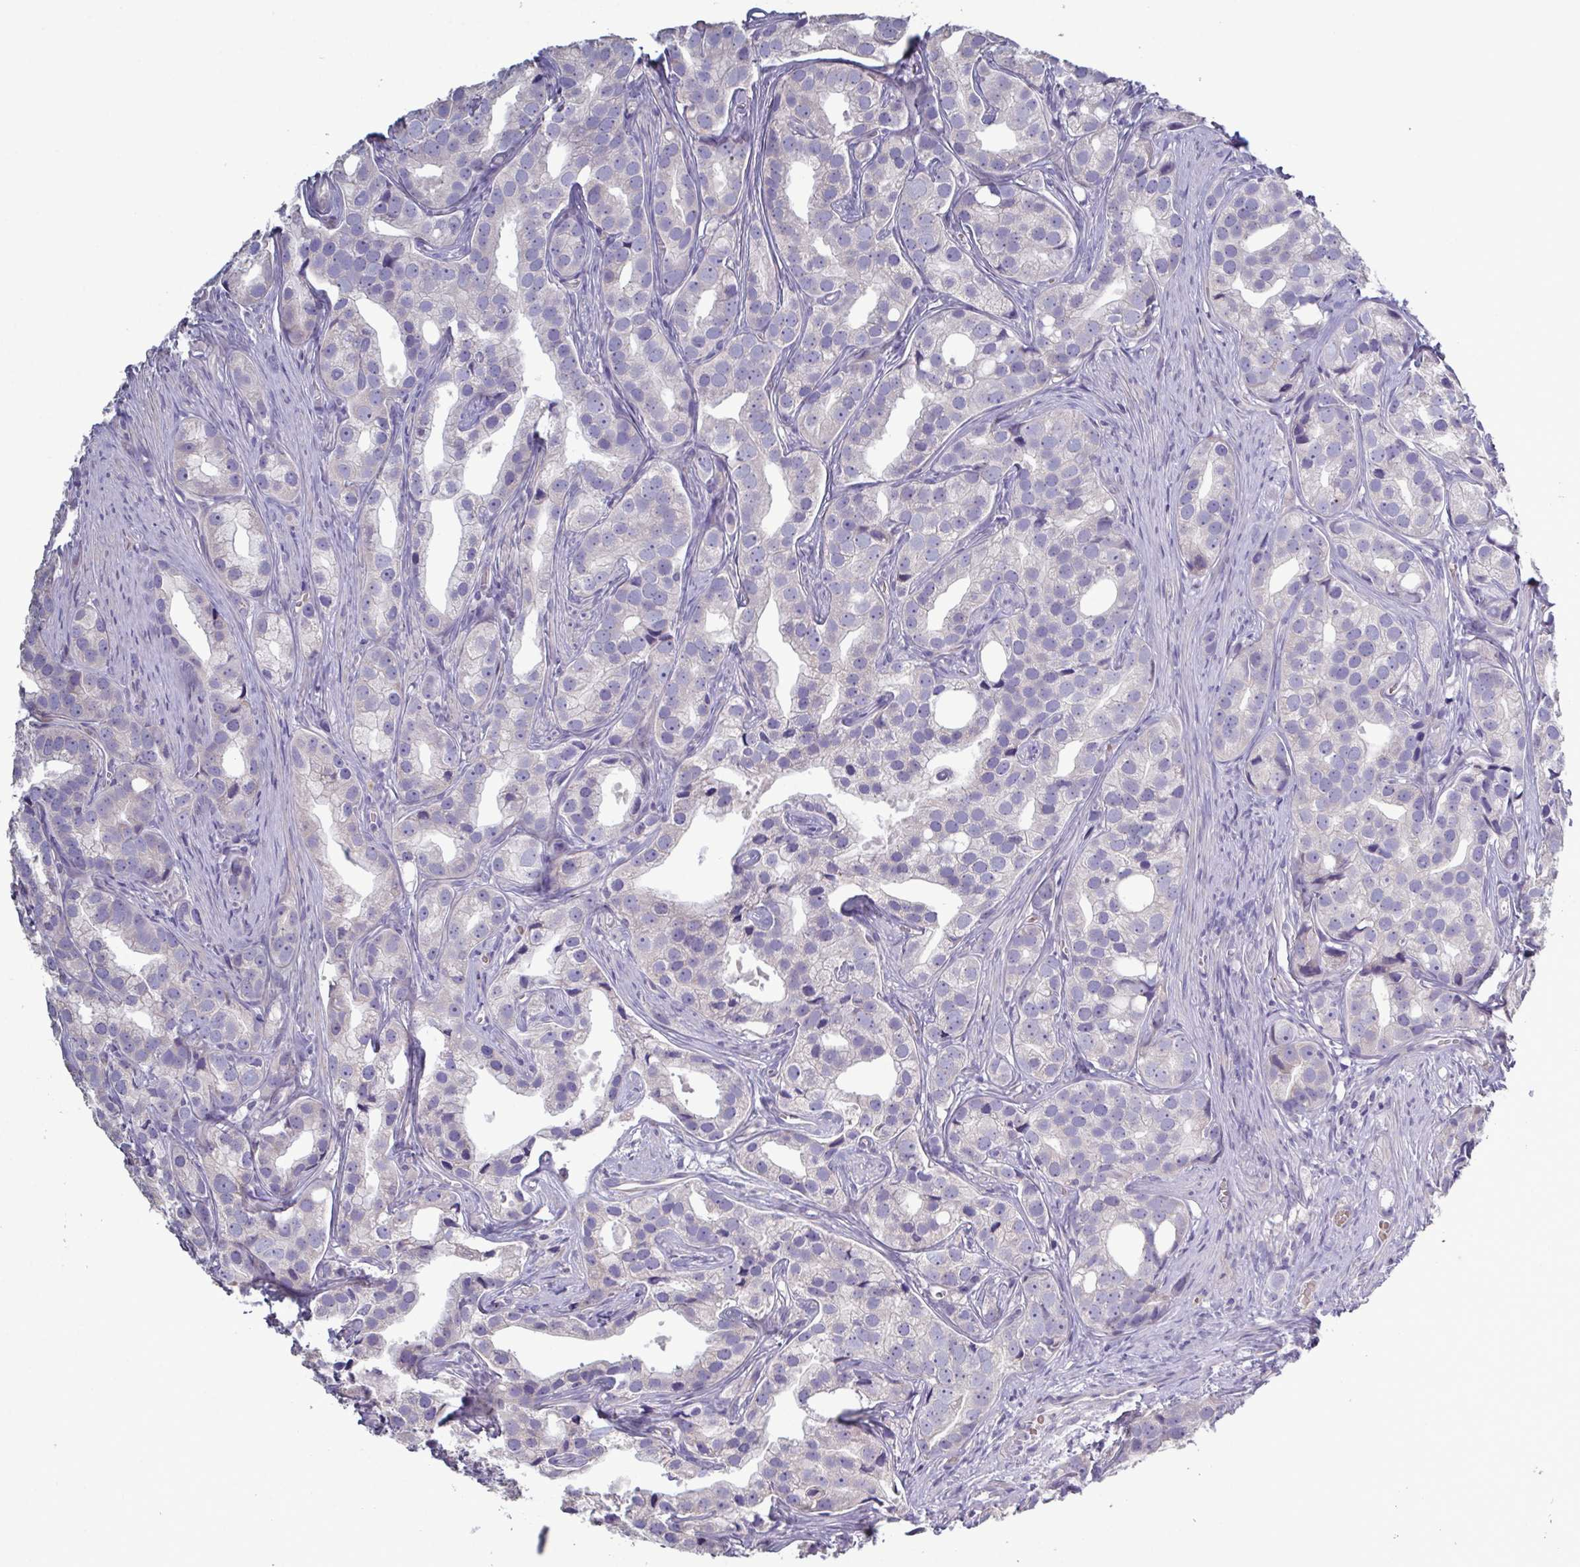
{"staining": {"intensity": "negative", "quantity": "none", "location": "none"}, "tissue": "prostate cancer", "cell_type": "Tumor cells", "image_type": "cancer", "snomed": [{"axis": "morphology", "description": "Adenocarcinoma, High grade"}, {"axis": "topography", "description": "Prostate"}], "caption": "This is an IHC micrograph of prostate cancer. There is no expression in tumor cells.", "gene": "GLDC", "patient": {"sex": "male", "age": 75}}